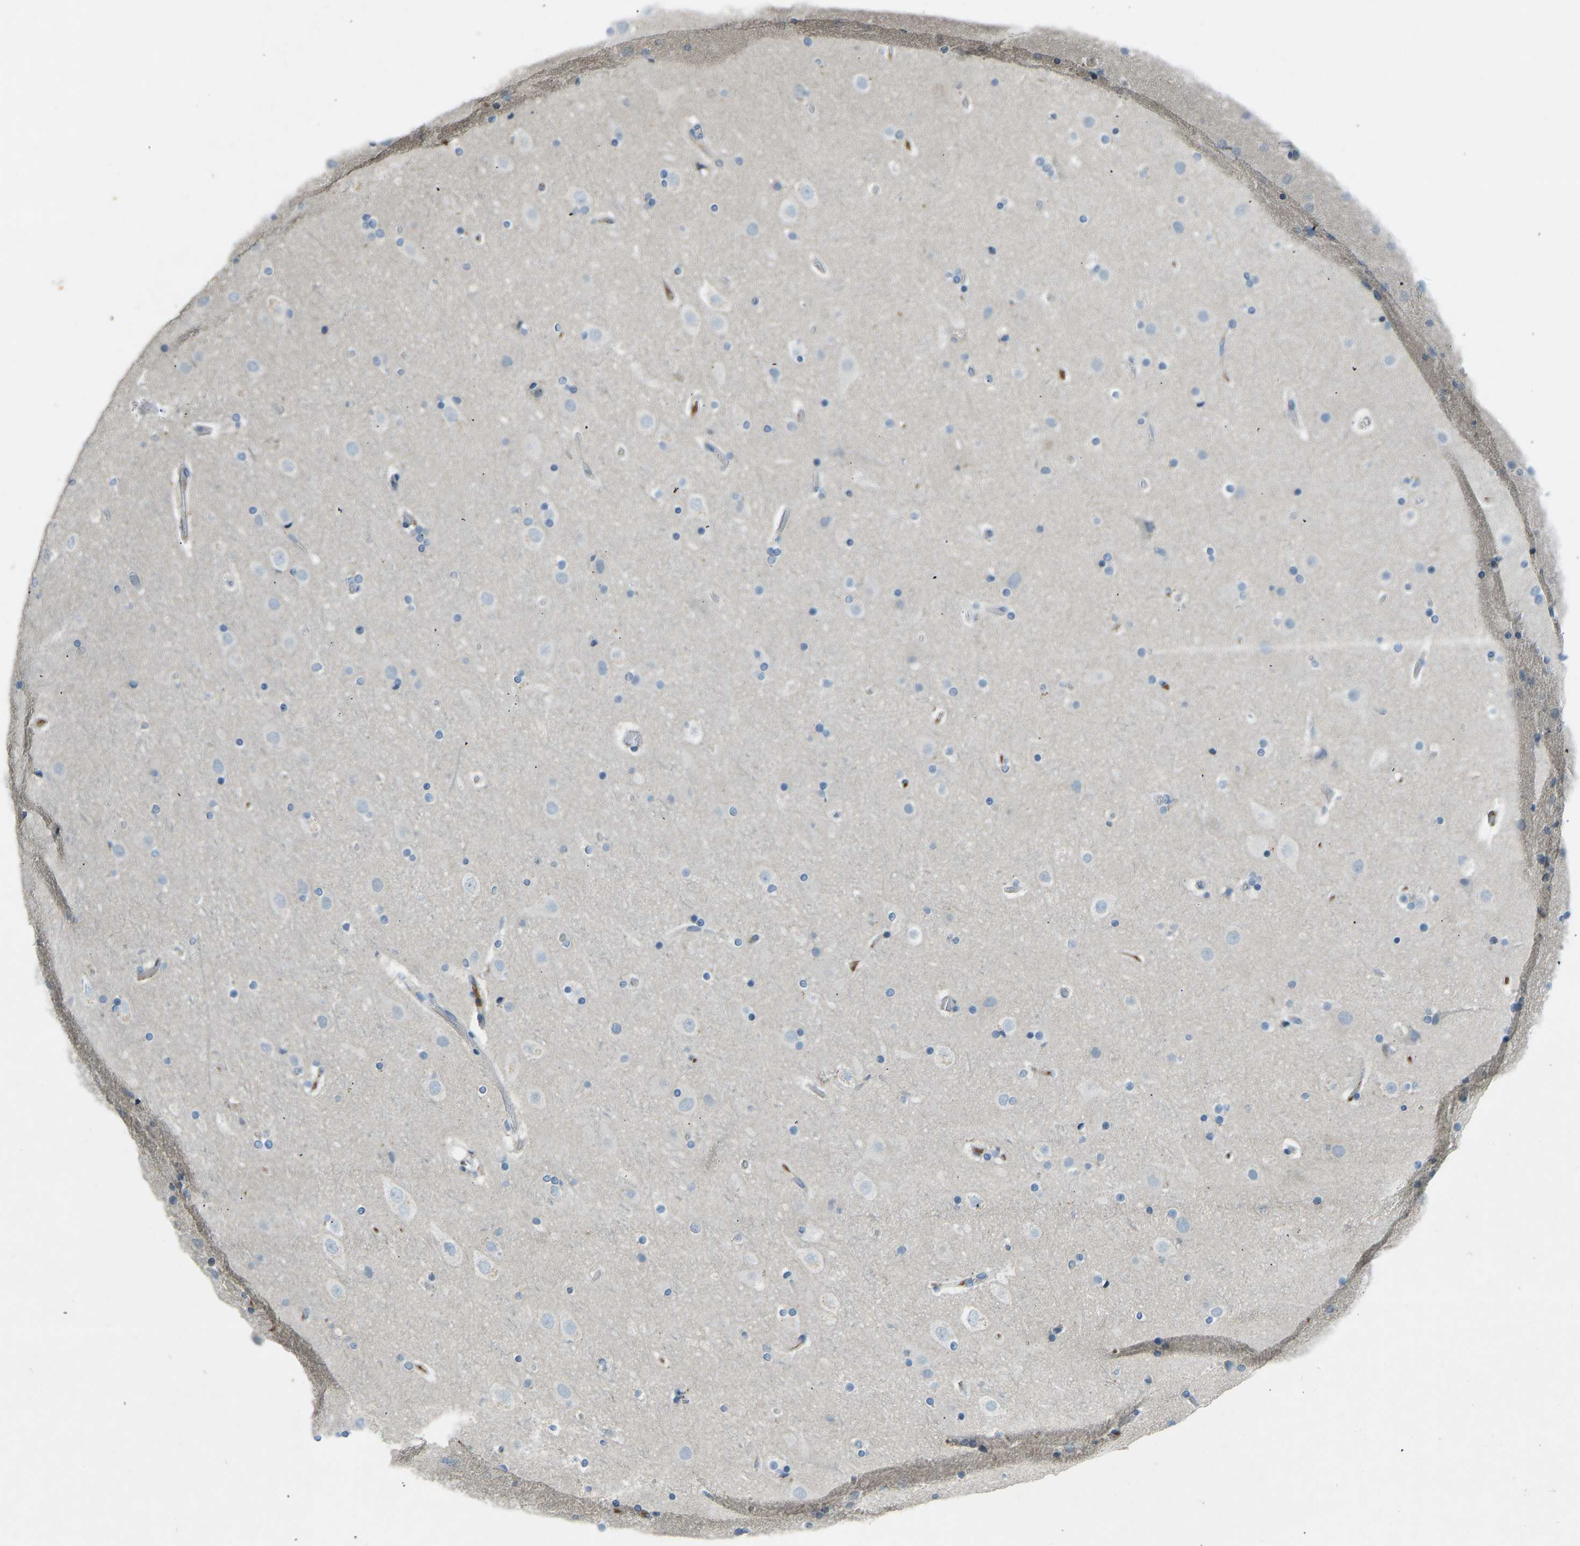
{"staining": {"intensity": "negative", "quantity": "none", "location": "none"}, "tissue": "cerebral cortex", "cell_type": "Endothelial cells", "image_type": "normal", "snomed": [{"axis": "morphology", "description": "Normal tissue, NOS"}, {"axis": "topography", "description": "Cerebral cortex"}], "caption": "Image shows no significant protein positivity in endothelial cells of unremarkable cerebral cortex.", "gene": "FBLN2", "patient": {"sex": "male", "age": 57}}